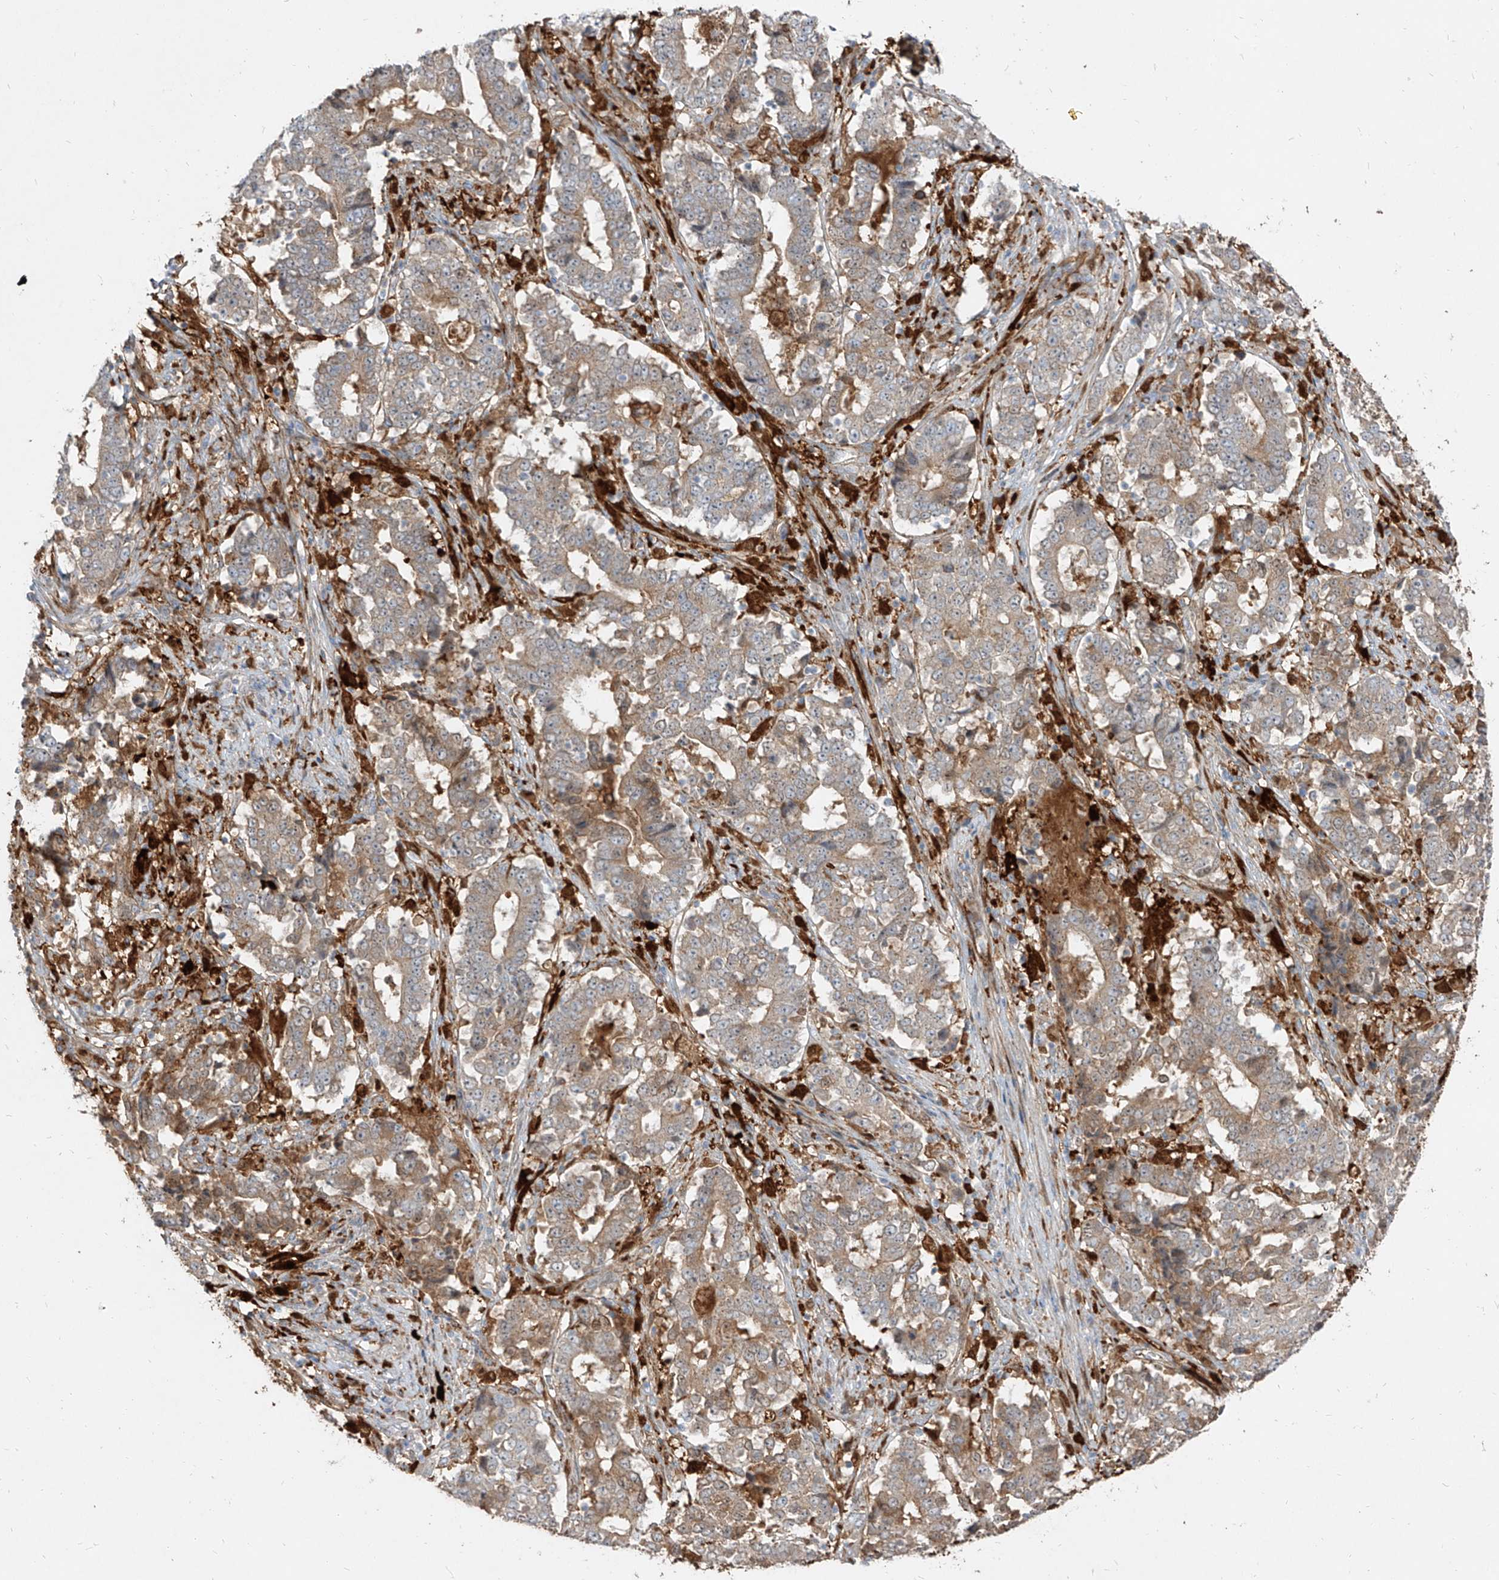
{"staining": {"intensity": "weak", "quantity": ">75%", "location": "cytoplasmic/membranous"}, "tissue": "stomach cancer", "cell_type": "Tumor cells", "image_type": "cancer", "snomed": [{"axis": "morphology", "description": "Adenocarcinoma, NOS"}, {"axis": "topography", "description": "Stomach"}], "caption": "Protein staining shows weak cytoplasmic/membranous expression in approximately >75% of tumor cells in stomach cancer.", "gene": "KYNU", "patient": {"sex": "male", "age": 59}}